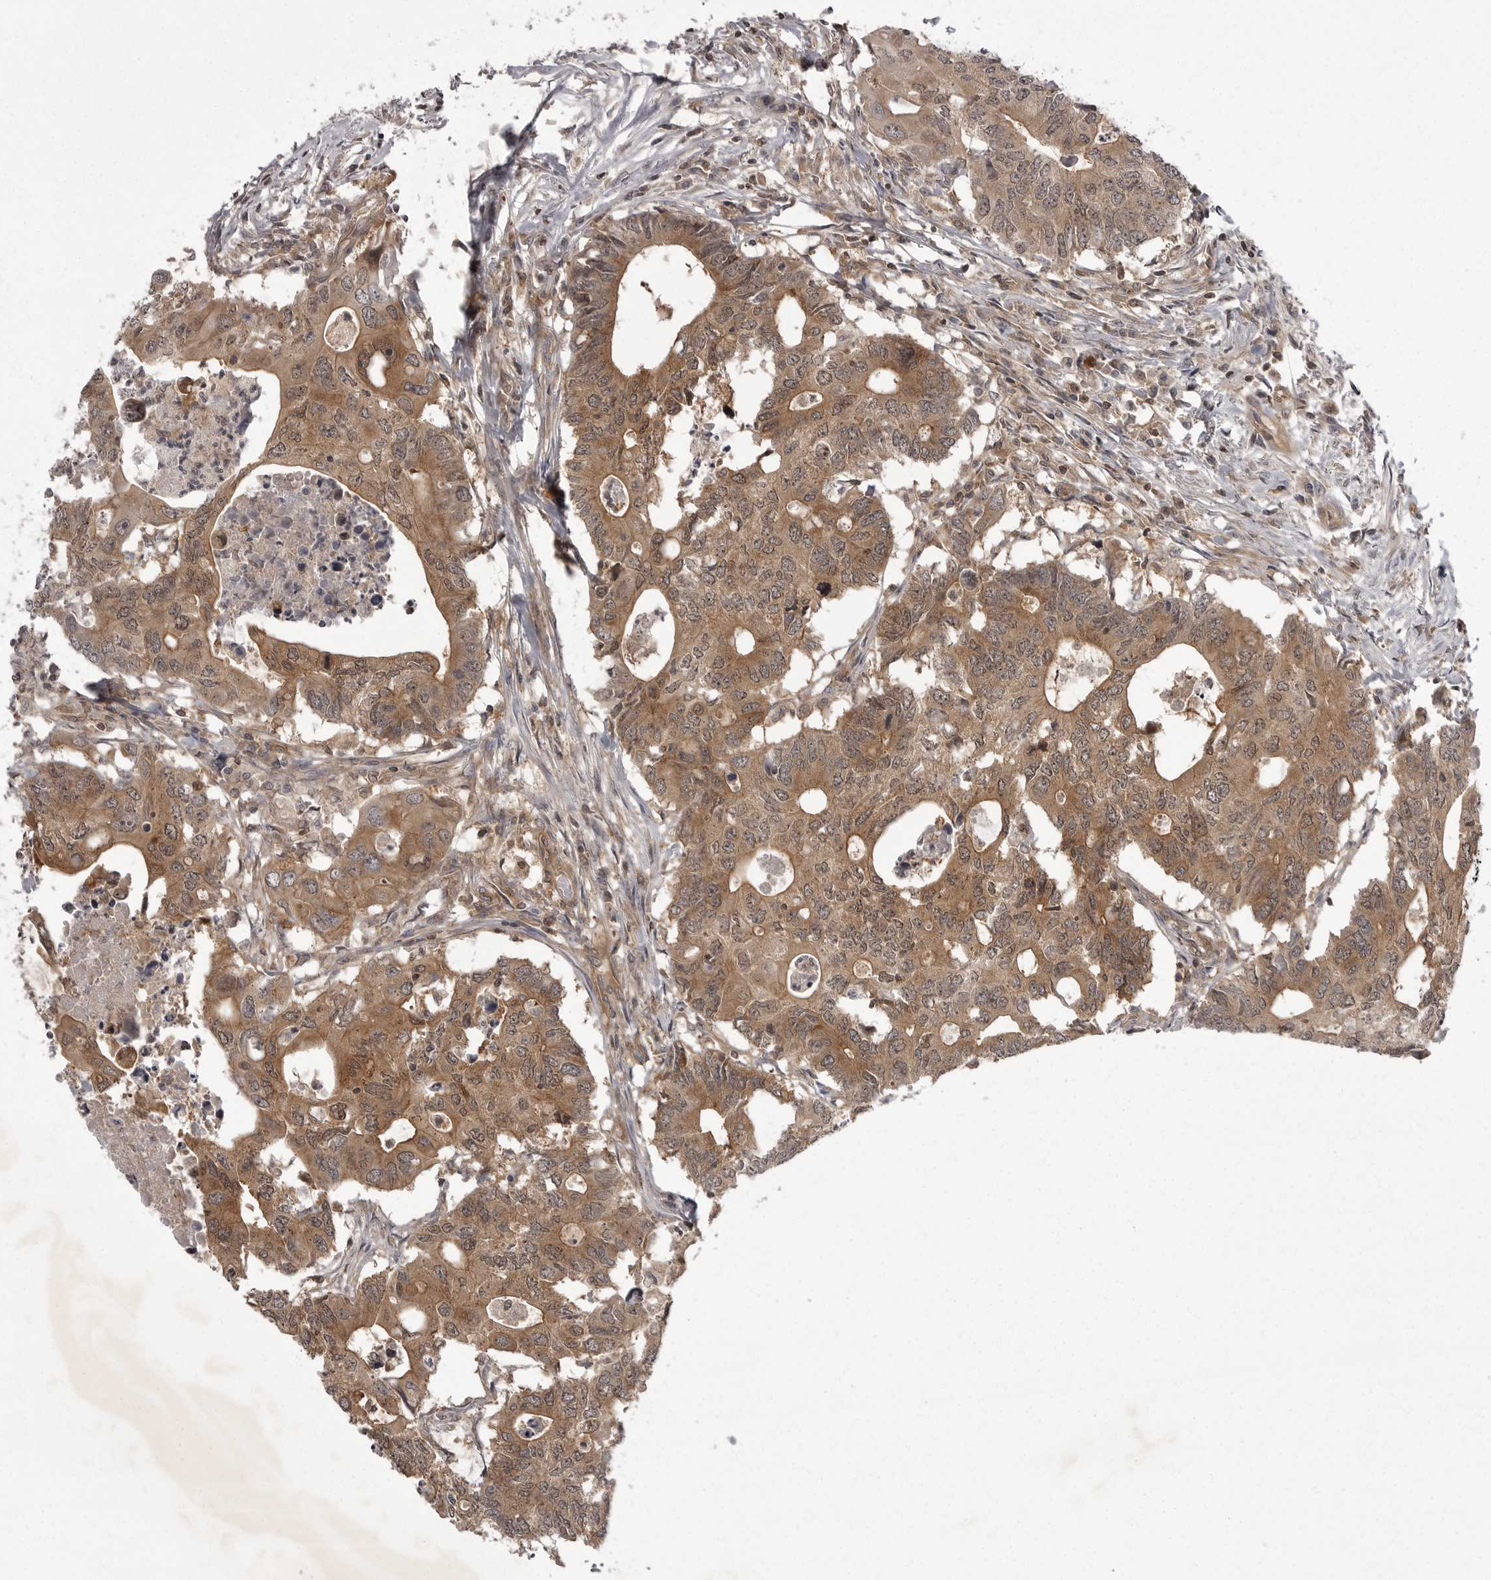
{"staining": {"intensity": "moderate", "quantity": ">75%", "location": "cytoplasmic/membranous,nuclear"}, "tissue": "colorectal cancer", "cell_type": "Tumor cells", "image_type": "cancer", "snomed": [{"axis": "morphology", "description": "Adenocarcinoma, NOS"}, {"axis": "topography", "description": "Colon"}], "caption": "The photomicrograph displays immunohistochemical staining of colorectal adenocarcinoma. There is moderate cytoplasmic/membranous and nuclear positivity is seen in approximately >75% of tumor cells. The staining was performed using DAB, with brown indicating positive protein expression. Nuclei are stained blue with hematoxylin.", "gene": "STK24", "patient": {"sex": "male", "age": 71}}